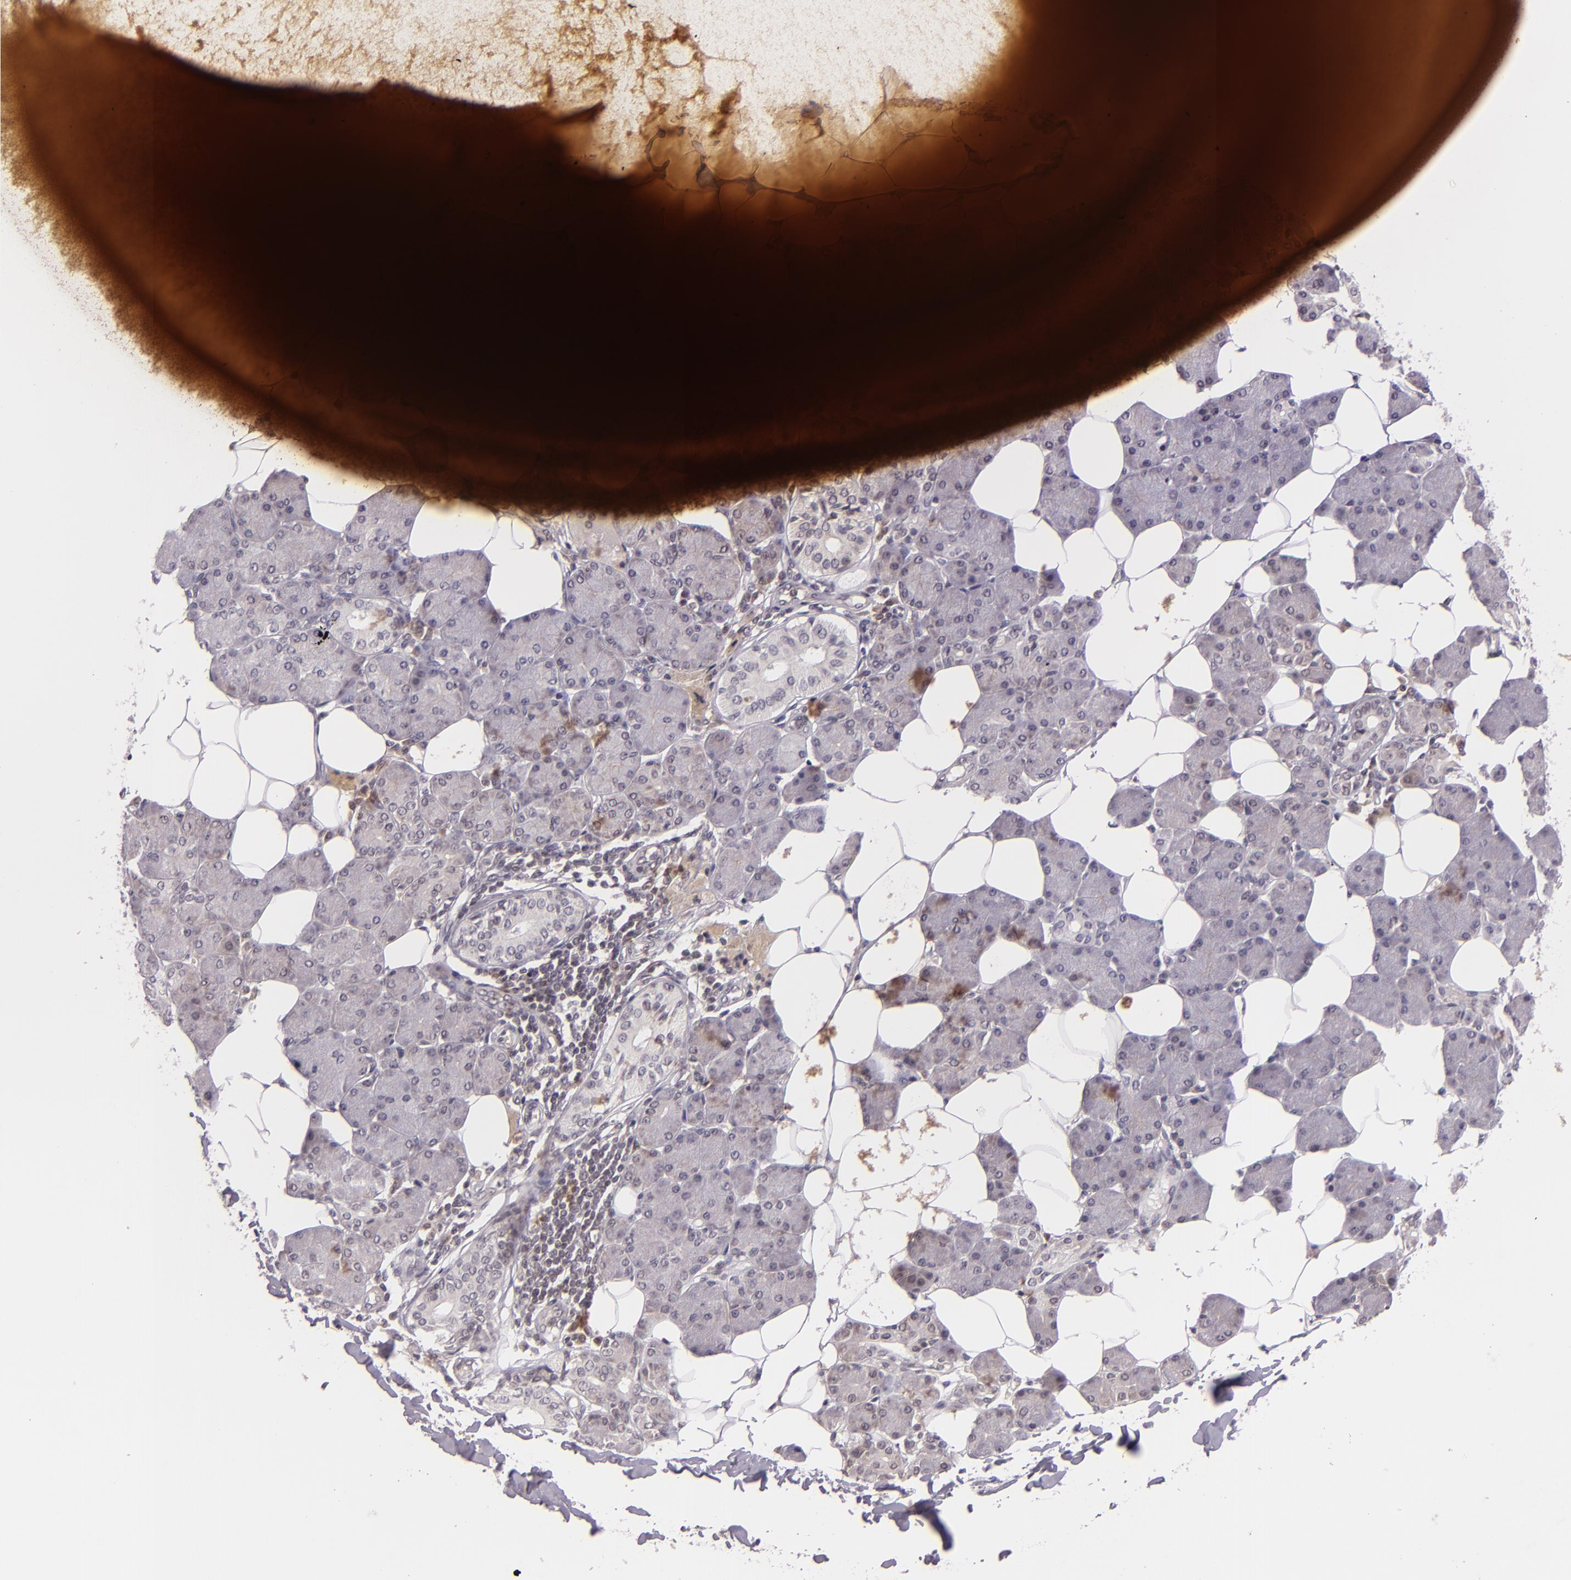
{"staining": {"intensity": "weak", "quantity": "25%-75%", "location": "cytoplasmic/membranous"}, "tissue": "salivary gland", "cell_type": "Glandular cells", "image_type": "normal", "snomed": [{"axis": "morphology", "description": "Normal tissue, NOS"}, {"axis": "morphology", "description": "Adenoma, NOS"}, {"axis": "topography", "description": "Salivary gland"}], "caption": "Salivary gland stained for a protein shows weak cytoplasmic/membranous positivity in glandular cells. (DAB (3,3'-diaminobenzidine) IHC, brown staining for protein, blue staining for nuclei).", "gene": "CASP8", "patient": {"sex": "female", "age": 32}}